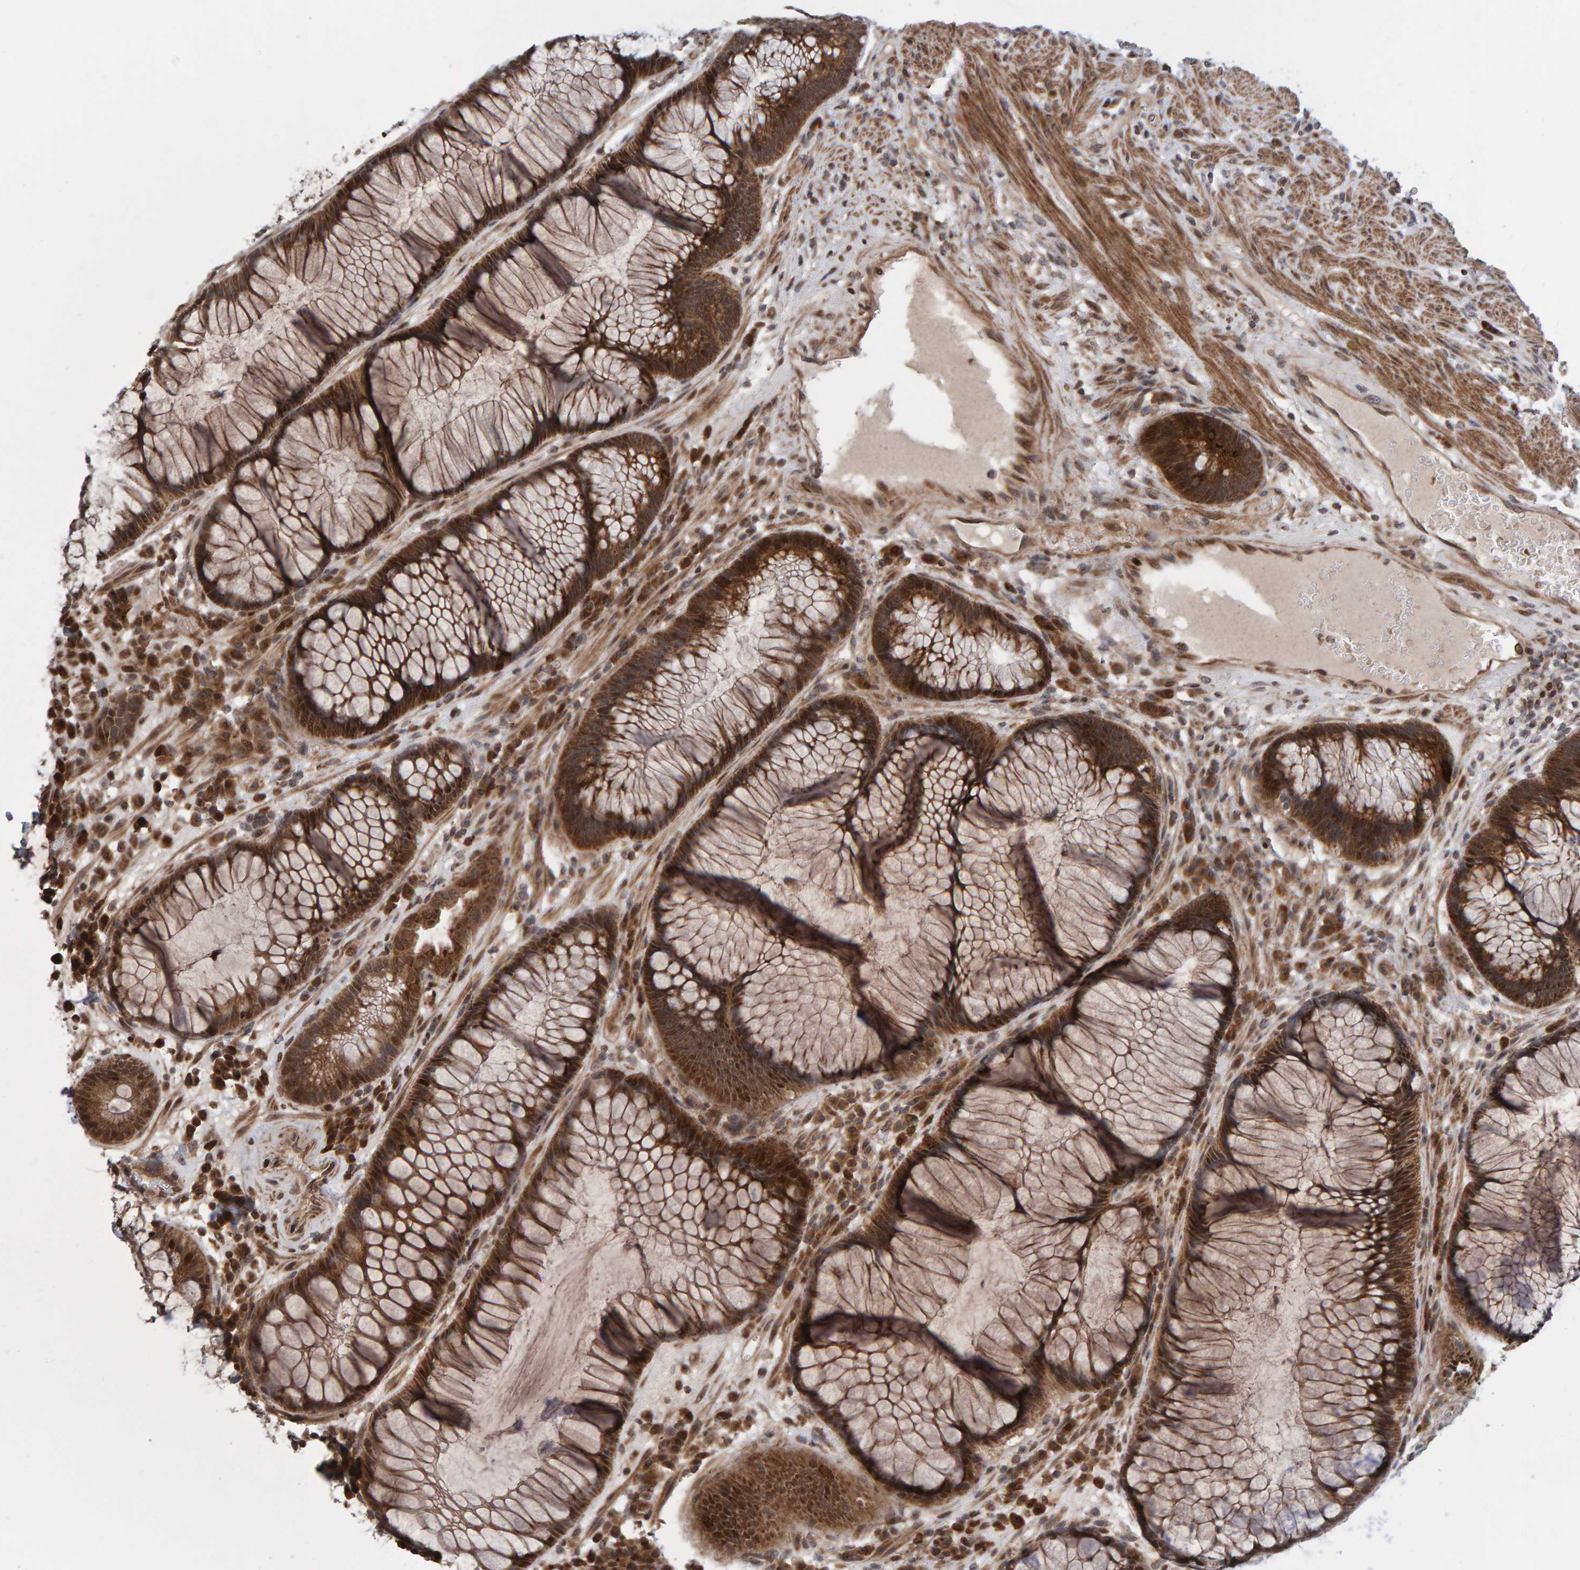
{"staining": {"intensity": "strong", "quantity": ">75%", "location": "cytoplasmic/membranous"}, "tissue": "rectum", "cell_type": "Glandular cells", "image_type": "normal", "snomed": [{"axis": "morphology", "description": "Normal tissue, NOS"}, {"axis": "topography", "description": "Rectum"}], "caption": "This micrograph exhibits IHC staining of unremarkable human rectum, with high strong cytoplasmic/membranous positivity in about >75% of glandular cells.", "gene": "PECR", "patient": {"sex": "male", "age": 51}}